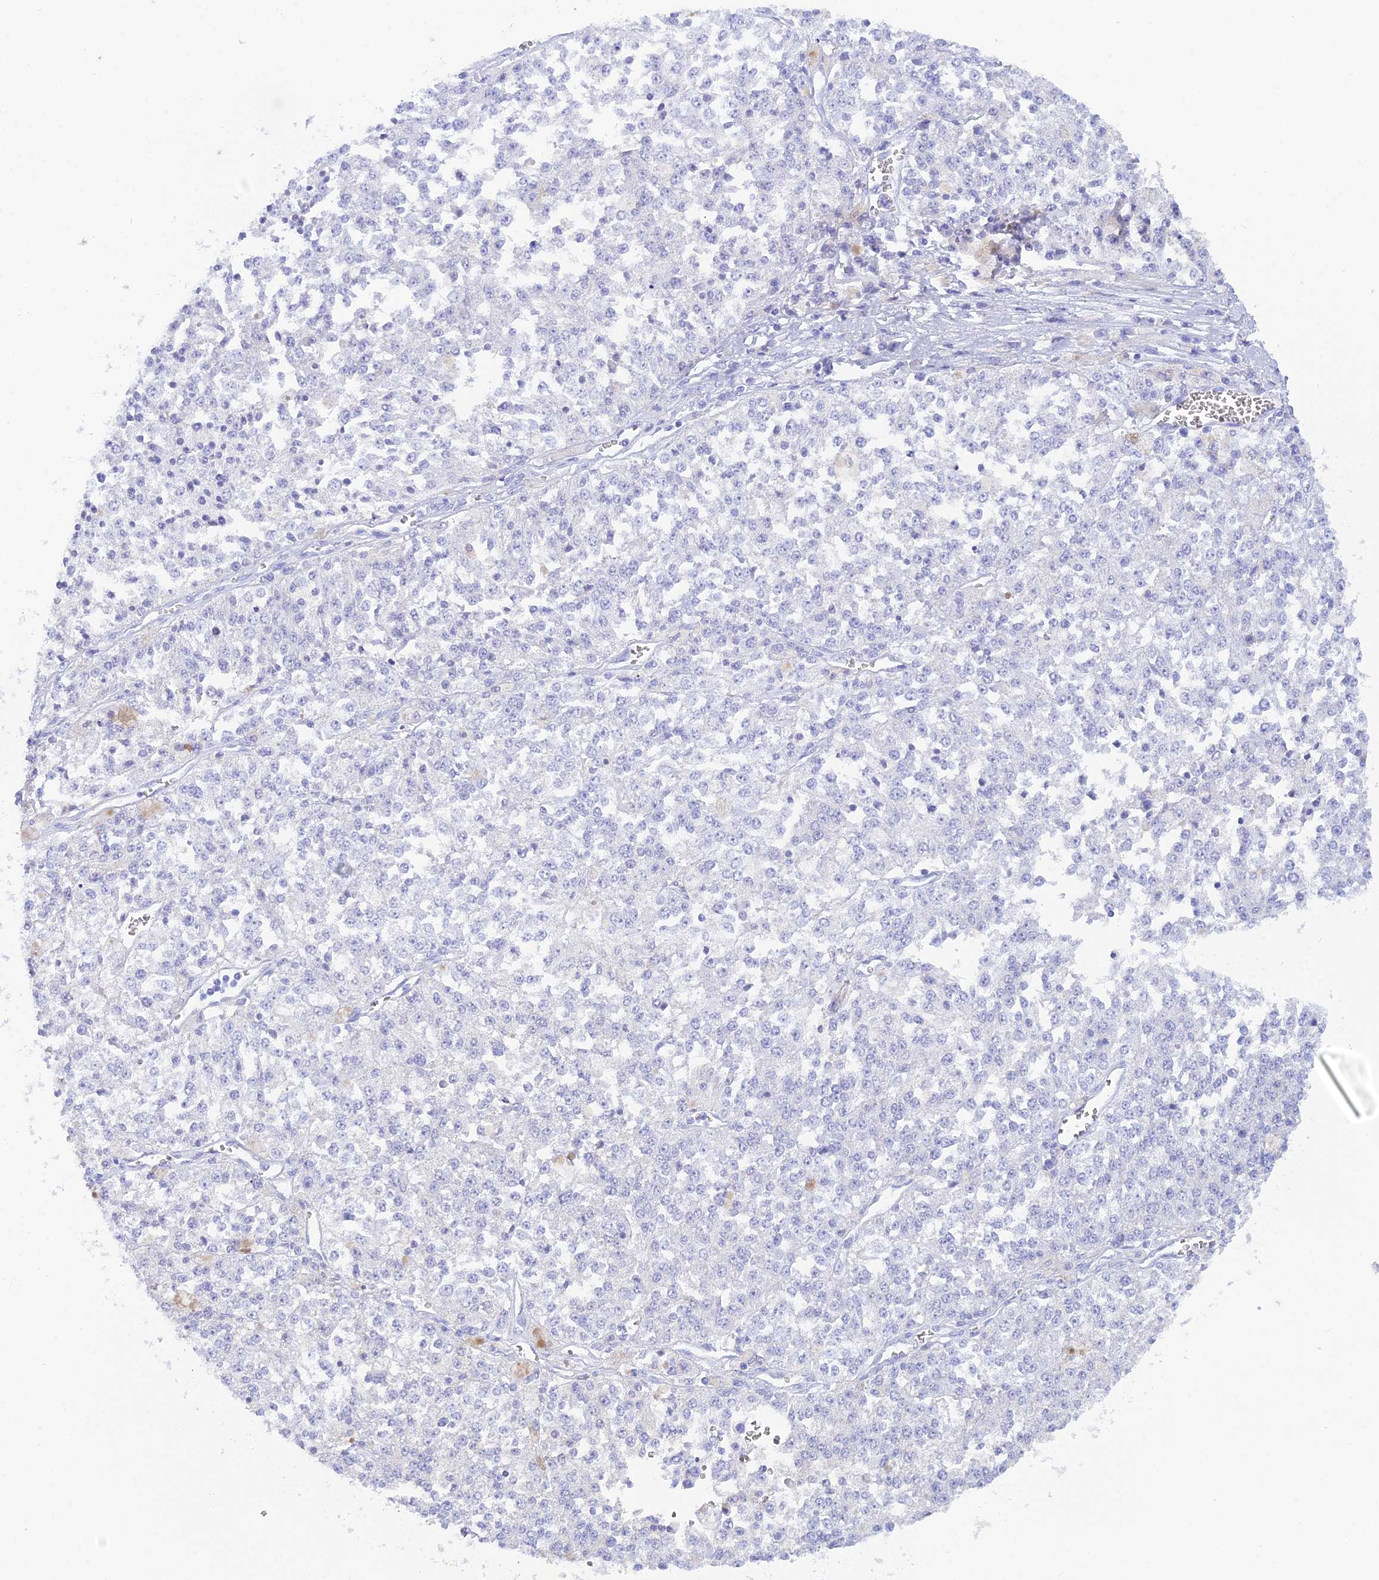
{"staining": {"intensity": "negative", "quantity": "none", "location": "none"}, "tissue": "melanoma", "cell_type": "Tumor cells", "image_type": "cancer", "snomed": [{"axis": "morphology", "description": "Malignant melanoma, NOS"}, {"axis": "topography", "description": "Skin"}], "caption": "Histopathology image shows no protein expression in tumor cells of melanoma tissue.", "gene": "REG1A", "patient": {"sex": "female", "age": 64}}